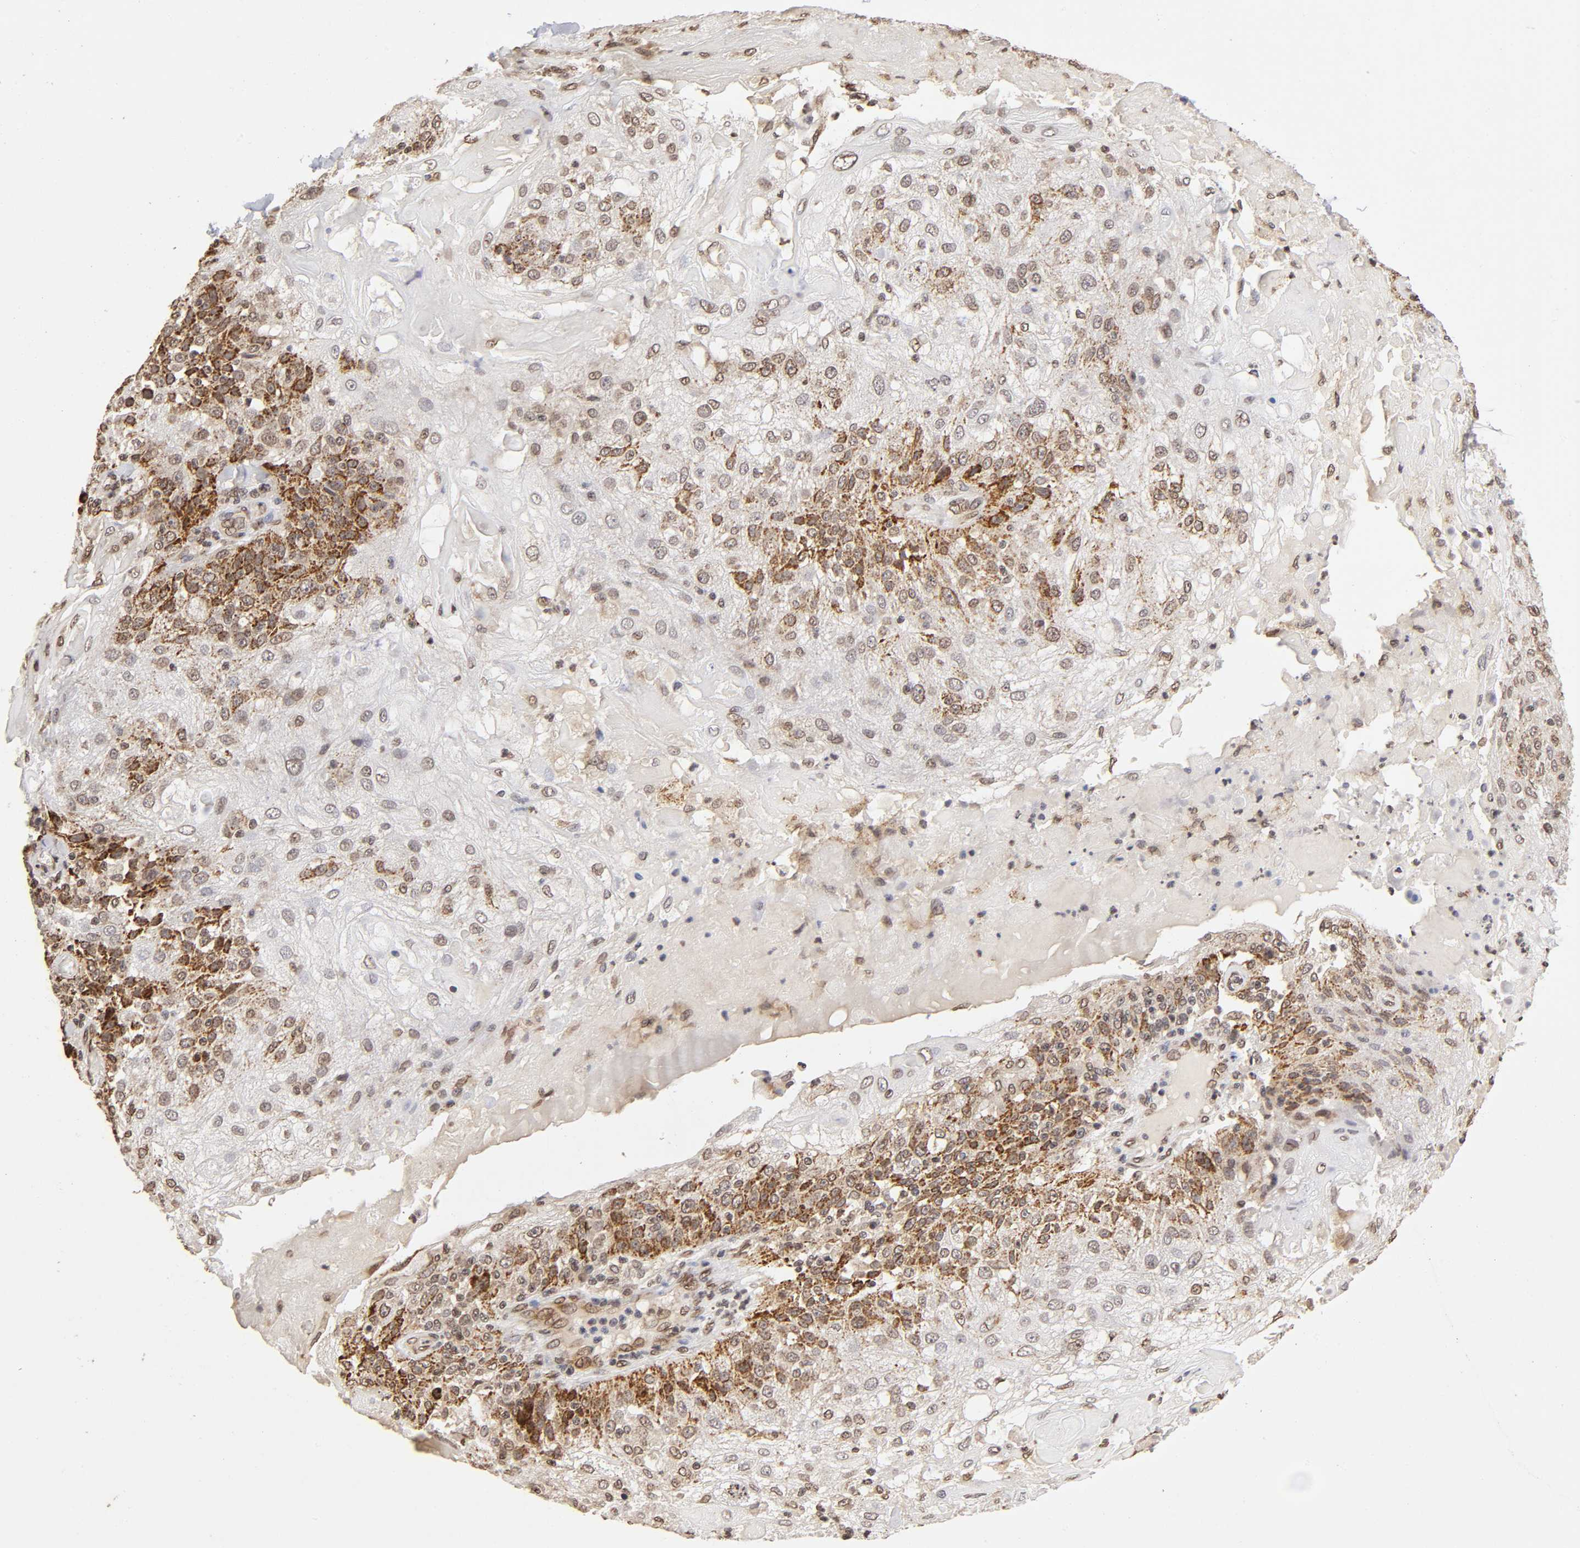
{"staining": {"intensity": "strong", "quantity": "<25%", "location": "cytoplasmic/membranous,nuclear"}, "tissue": "skin cancer", "cell_type": "Tumor cells", "image_type": "cancer", "snomed": [{"axis": "morphology", "description": "Normal tissue, NOS"}, {"axis": "morphology", "description": "Squamous cell carcinoma, NOS"}, {"axis": "topography", "description": "Skin"}], "caption": "Immunohistochemistry (IHC) of skin cancer (squamous cell carcinoma) displays medium levels of strong cytoplasmic/membranous and nuclear expression in about <25% of tumor cells. The staining is performed using DAB (3,3'-diaminobenzidine) brown chromogen to label protein expression. The nuclei are counter-stained blue using hematoxylin.", "gene": "MLLT6", "patient": {"sex": "female", "age": 83}}